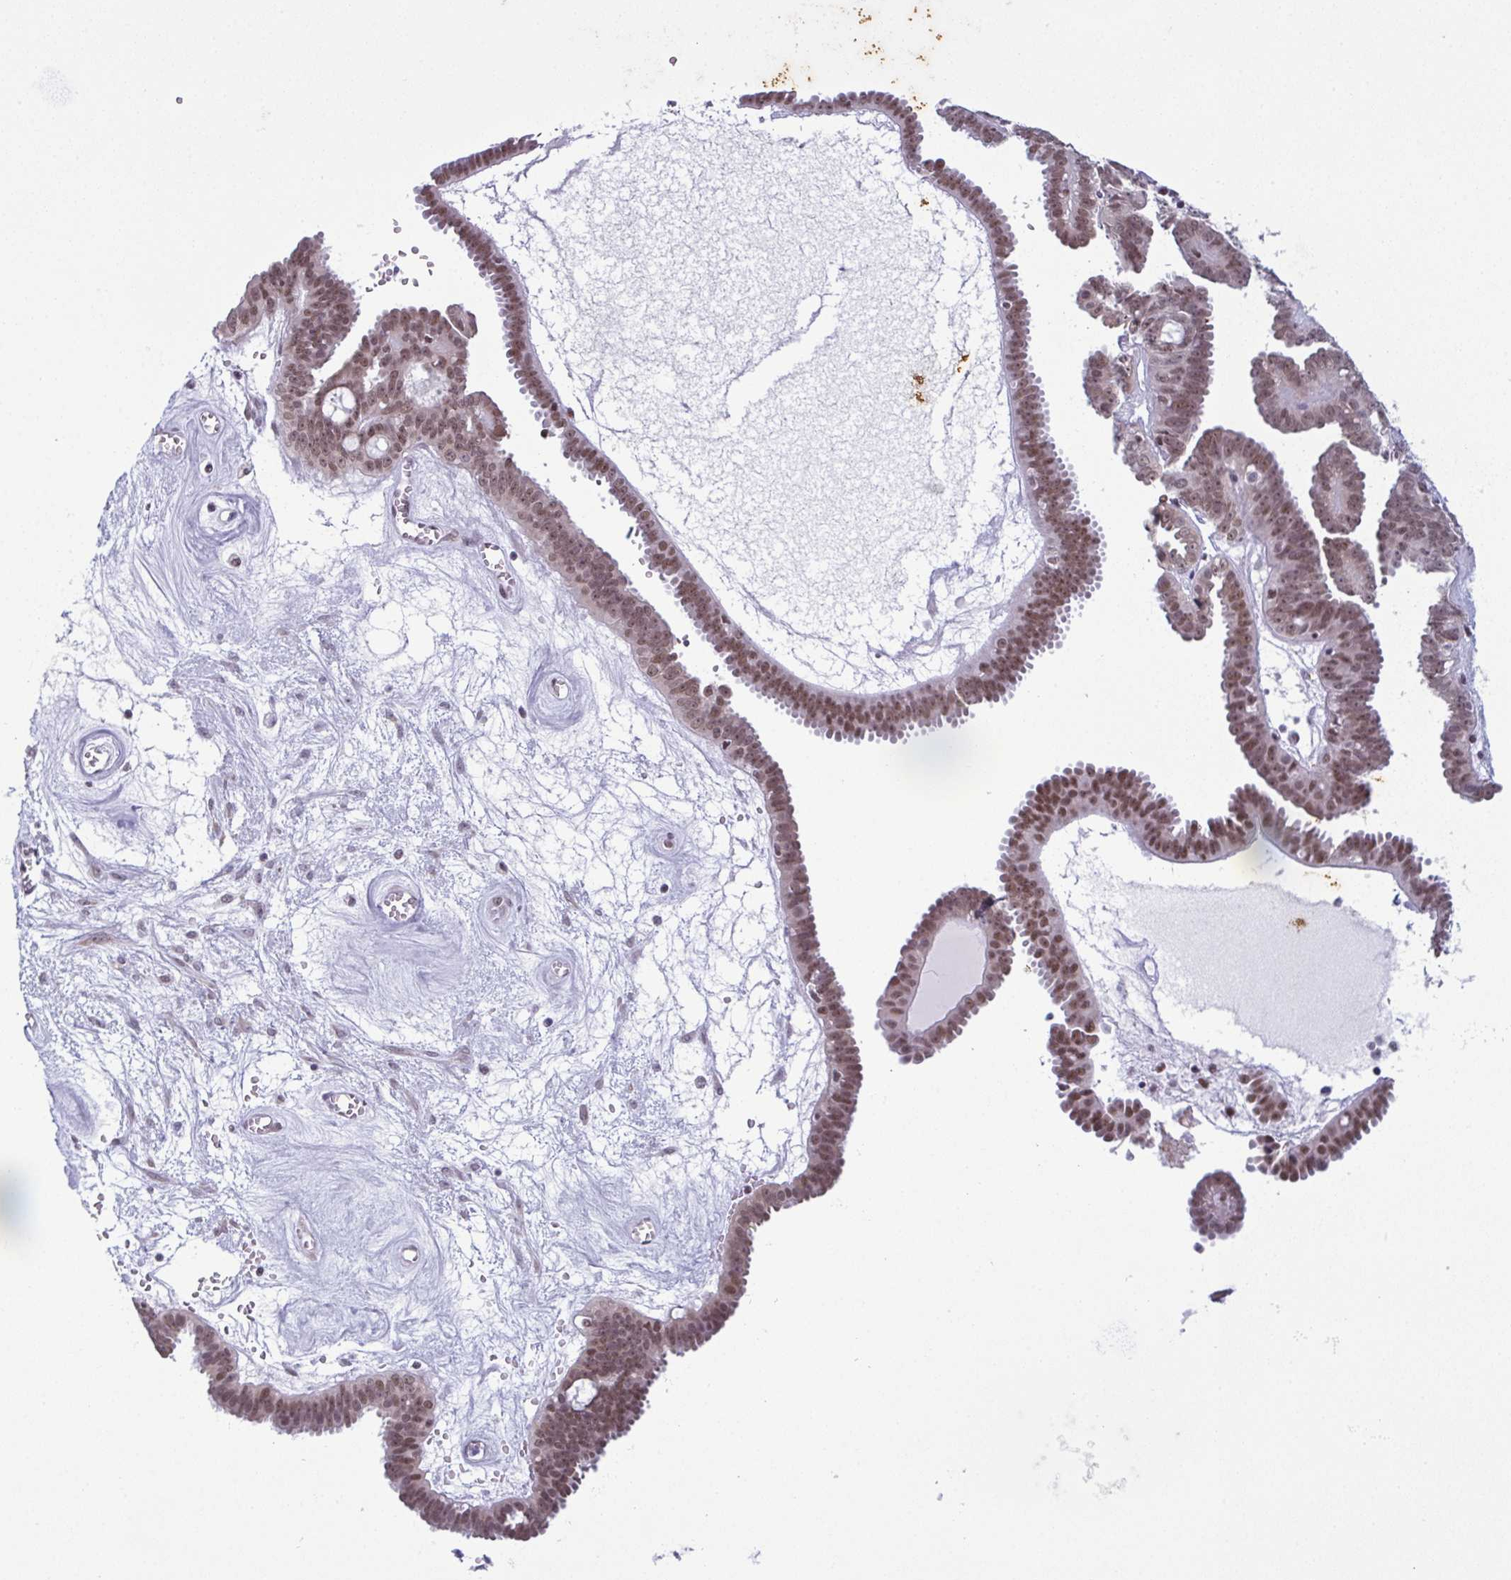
{"staining": {"intensity": "moderate", "quantity": ">75%", "location": "cytoplasmic/membranous,nuclear"}, "tissue": "ovarian cancer", "cell_type": "Tumor cells", "image_type": "cancer", "snomed": [{"axis": "morphology", "description": "Cystadenocarcinoma, serous, NOS"}, {"axis": "topography", "description": "Ovary"}], "caption": "Moderate cytoplasmic/membranous and nuclear expression is identified in about >75% of tumor cells in serous cystadenocarcinoma (ovarian). (Stains: DAB (3,3'-diaminobenzidine) in brown, nuclei in blue, Microscopy: brightfield microscopy at high magnification).", "gene": "RBM7", "patient": {"sex": "female", "age": 71}}